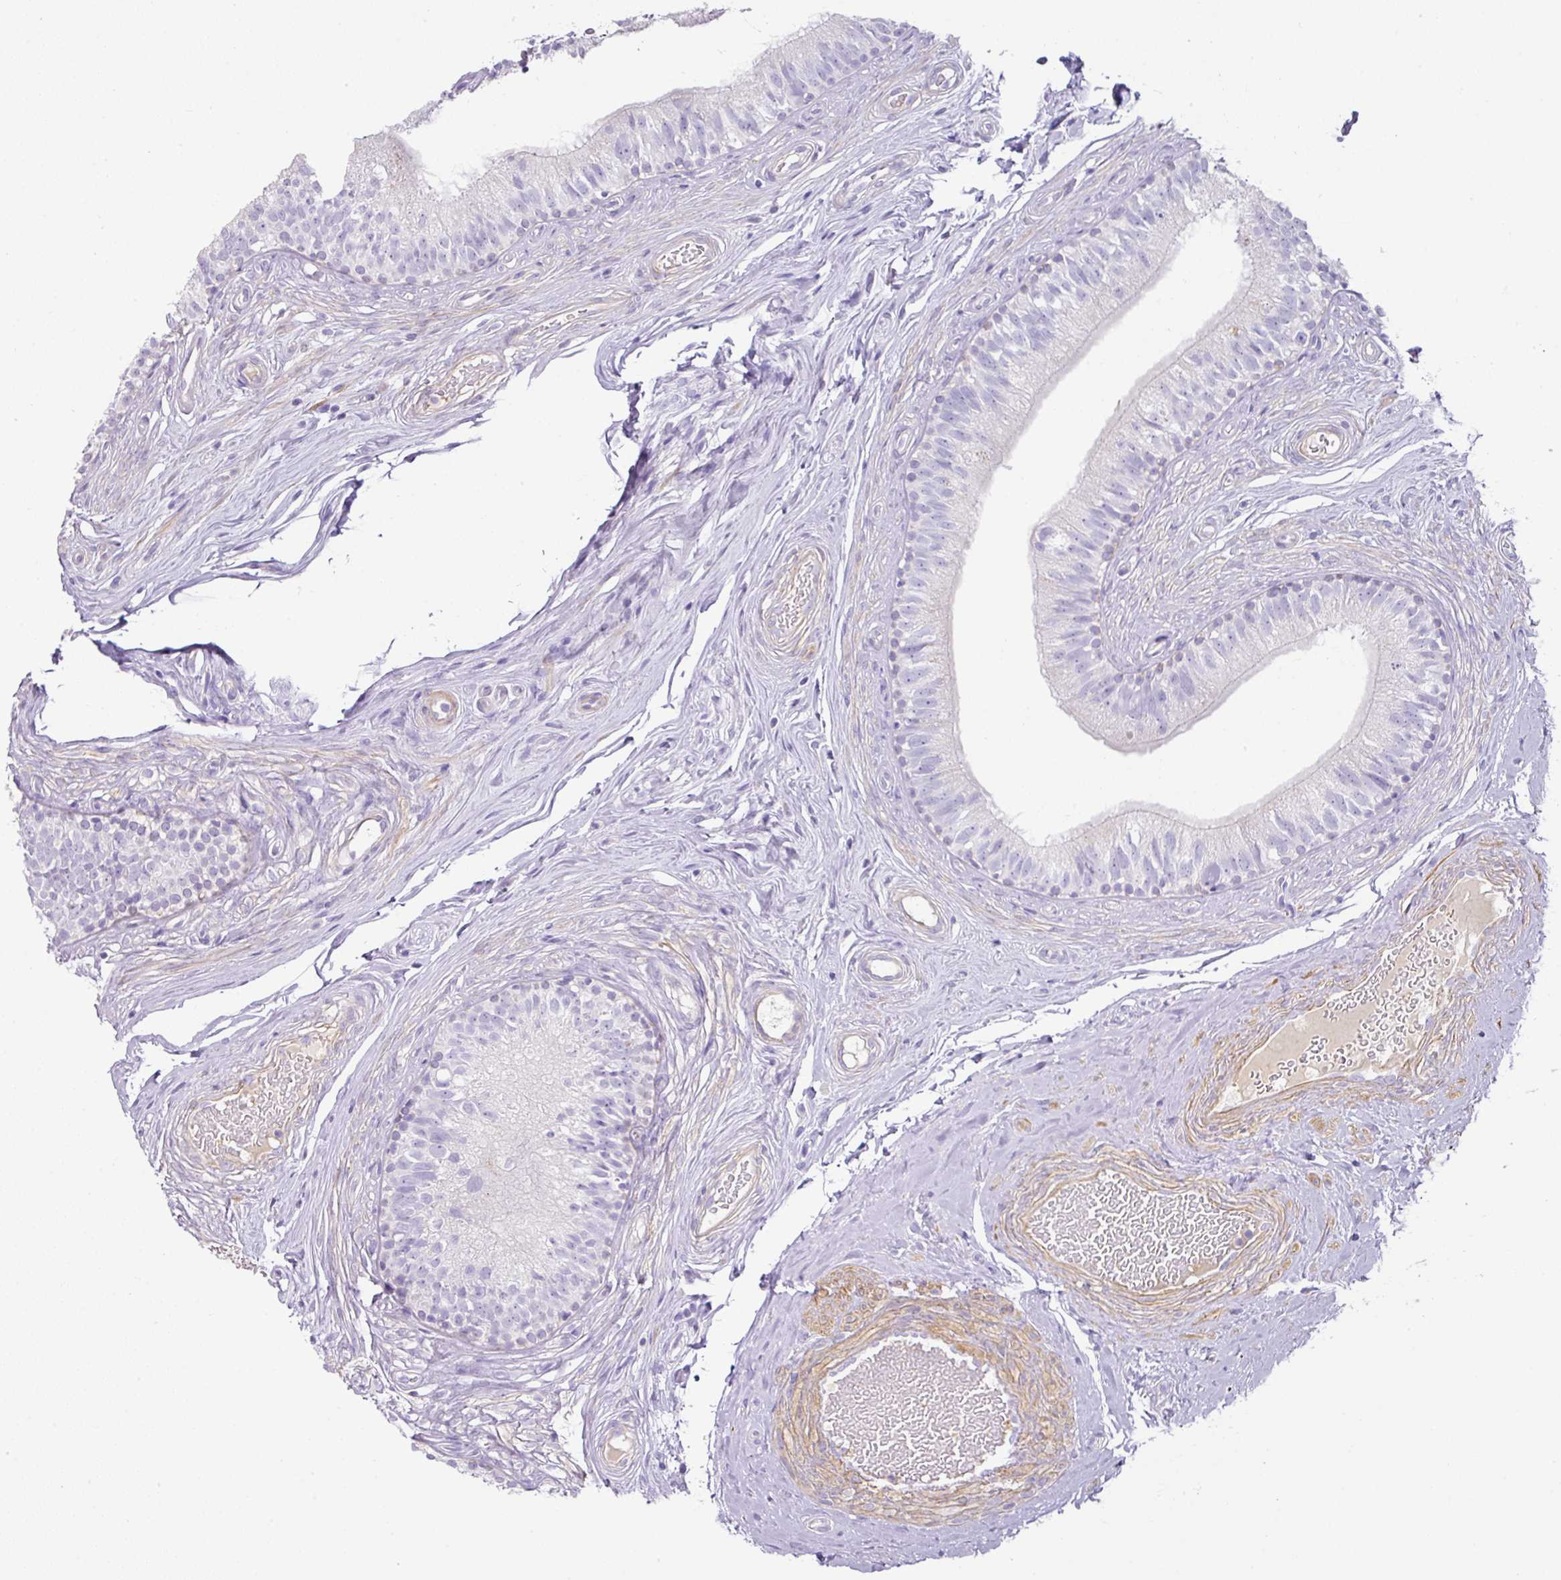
{"staining": {"intensity": "moderate", "quantity": "<25%", "location": "cytoplasmic/membranous"}, "tissue": "epididymis", "cell_type": "Glandular cells", "image_type": "normal", "snomed": [{"axis": "morphology", "description": "Normal tissue, NOS"}, {"axis": "morphology", "description": "Seminoma, NOS"}, {"axis": "topography", "description": "Testis"}, {"axis": "topography", "description": "Epididymis"}], "caption": "Immunohistochemical staining of normal epididymis demonstrates moderate cytoplasmic/membranous protein positivity in about <25% of glandular cells. (IHC, brightfield microscopy, high magnification).", "gene": "TARM1", "patient": {"sex": "male", "age": 45}}